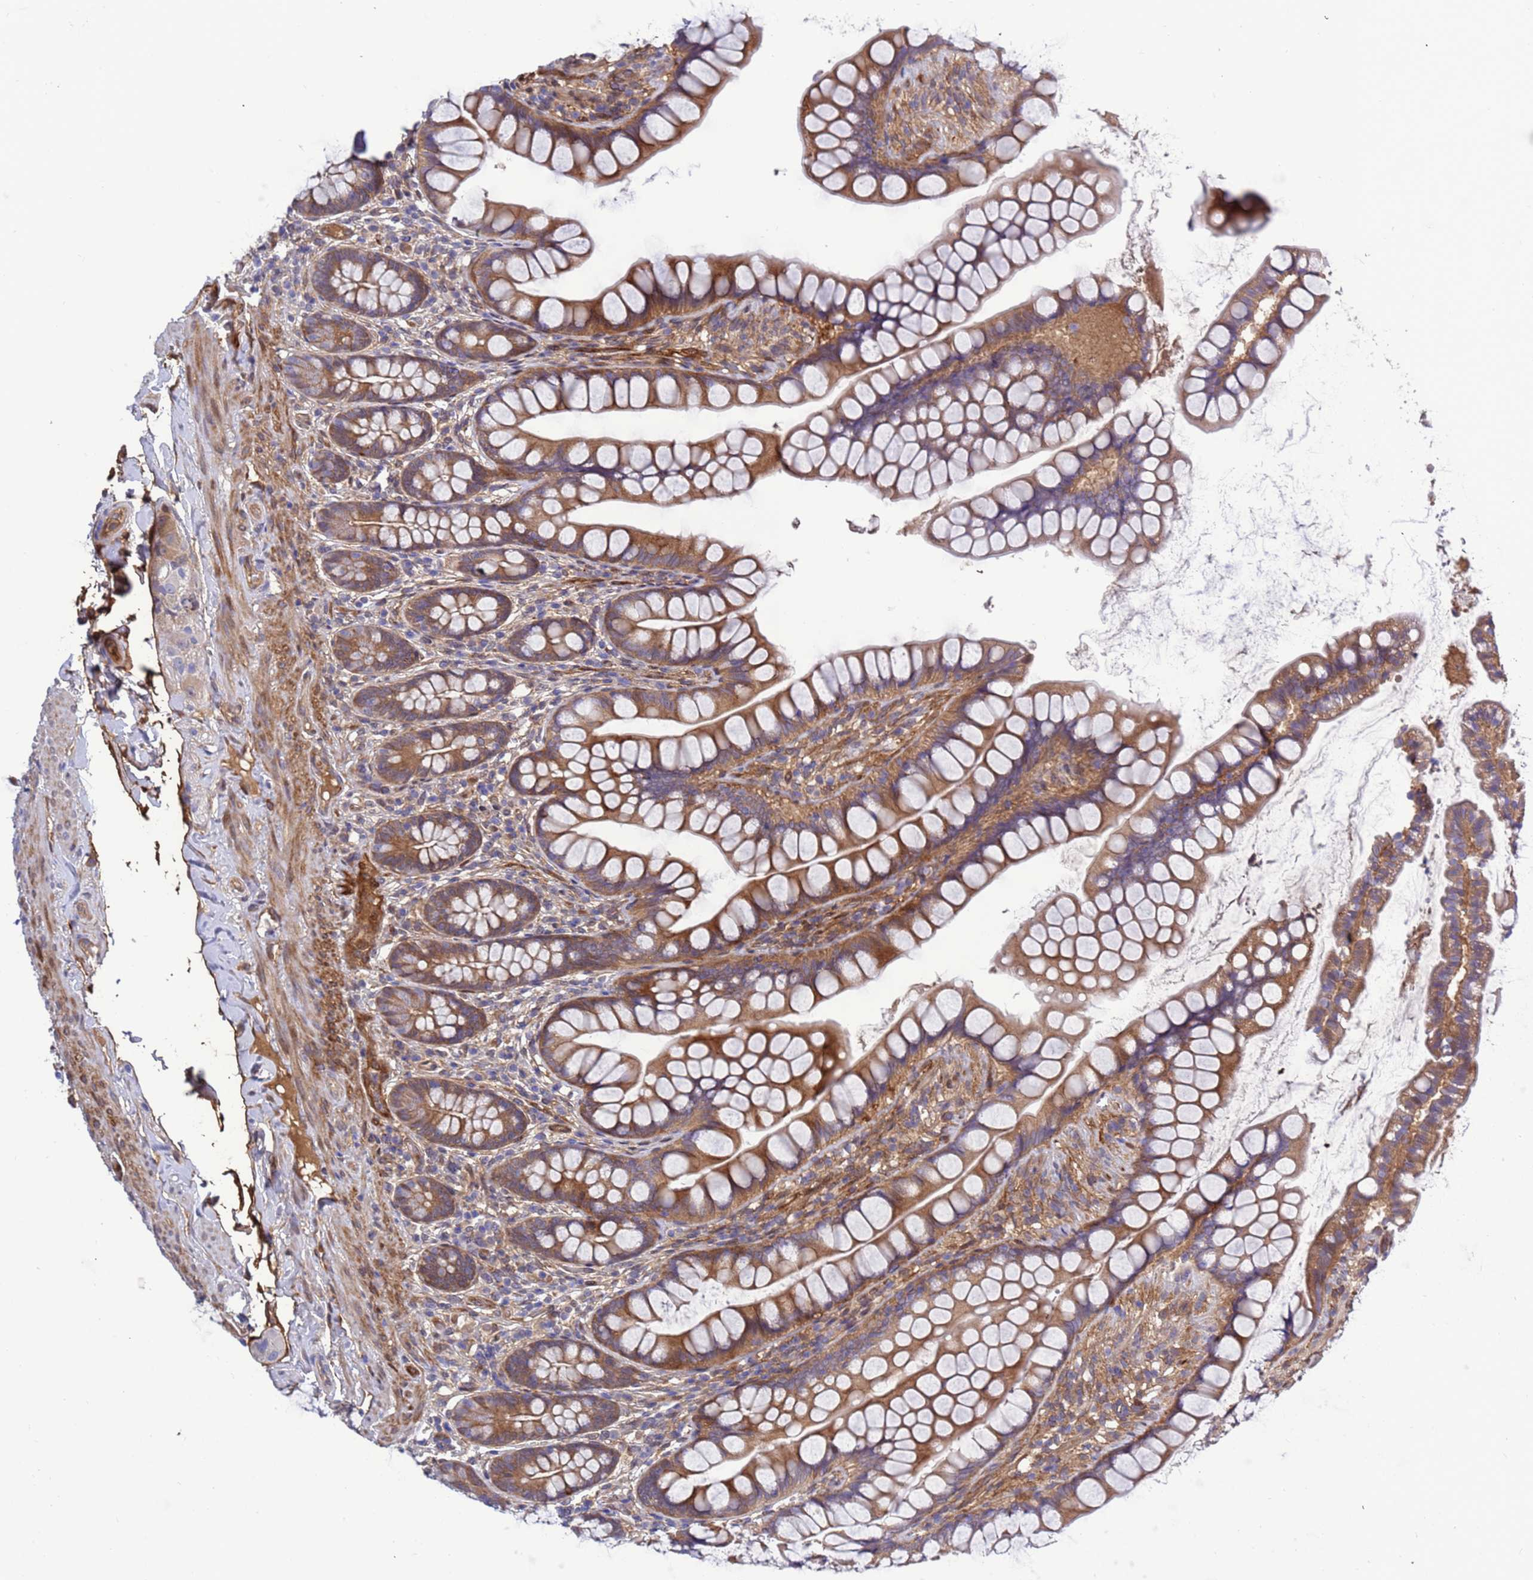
{"staining": {"intensity": "strong", "quantity": ">75%", "location": "cytoplasmic/membranous"}, "tissue": "small intestine", "cell_type": "Glandular cells", "image_type": "normal", "snomed": [{"axis": "morphology", "description": "Normal tissue, NOS"}, {"axis": "topography", "description": "Small intestine"}], "caption": "Strong cytoplasmic/membranous protein expression is identified in approximately >75% of glandular cells in small intestine.", "gene": "FOXRED1", "patient": {"sex": "male", "age": 70}}